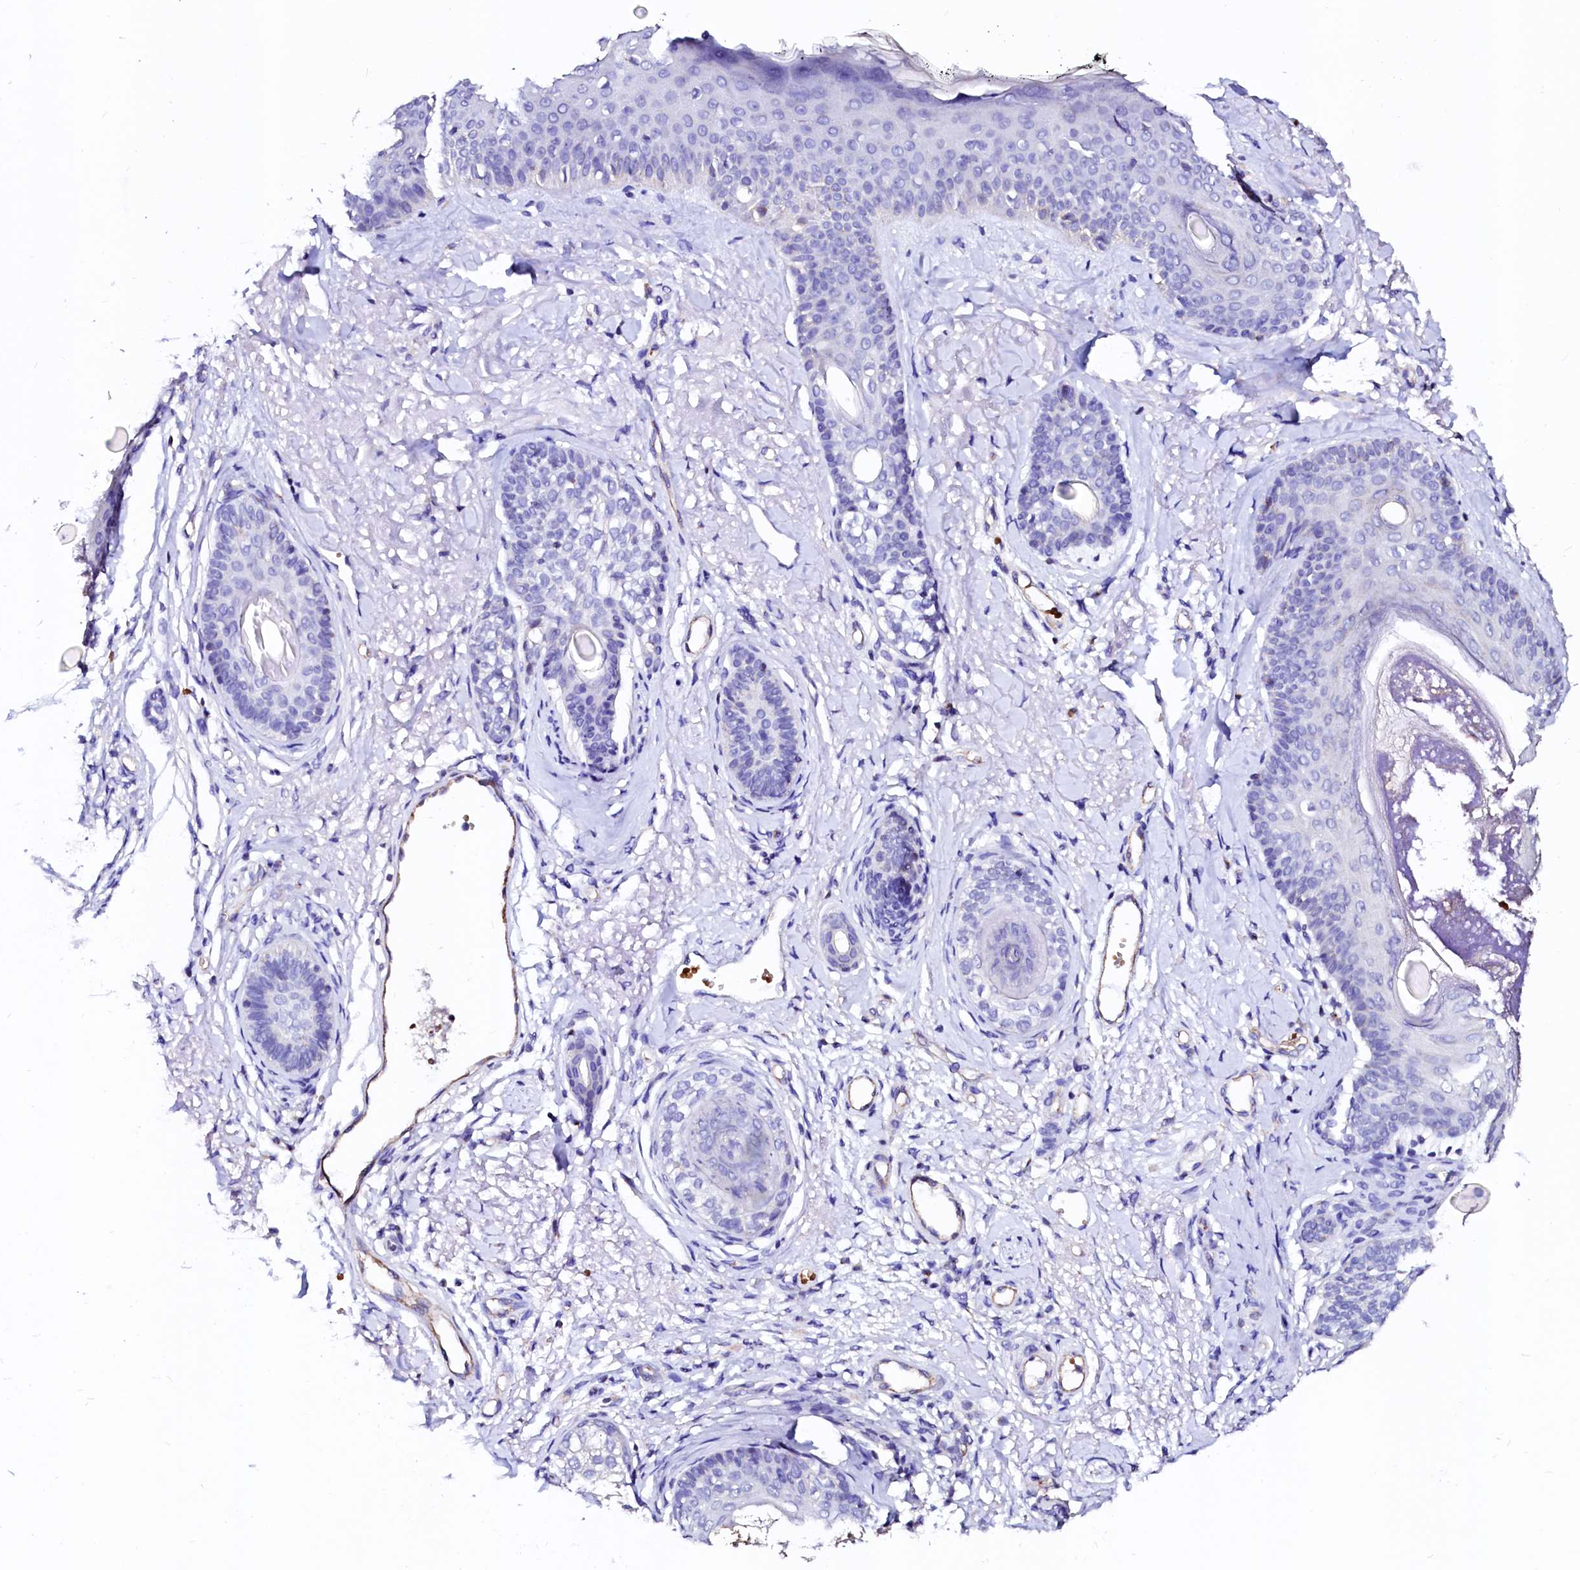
{"staining": {"intensity": "negative", "quantity": "none", "location": "none"}, "tissue": "skin cancer", "cell_type": "Tumor cells", "image_type": "cancer", "snomed": [{"axis": "morphology", "description": "Basal cell carcinoma"}, {"axis": "topography", "description": "Skin"}], "caption": "High magnification brightfield microscopy of skin cancer (basal cell carcinoma) stained with DAB (brown) and counterstained with hematoxylin (blue): tumor cells show no significant staining. (Brightfield microscopy of DAB immunohistochemistry (IHC) at high magnification).", "gene": "RAB27A", "patient": {"sex": "female", "age": 81}}